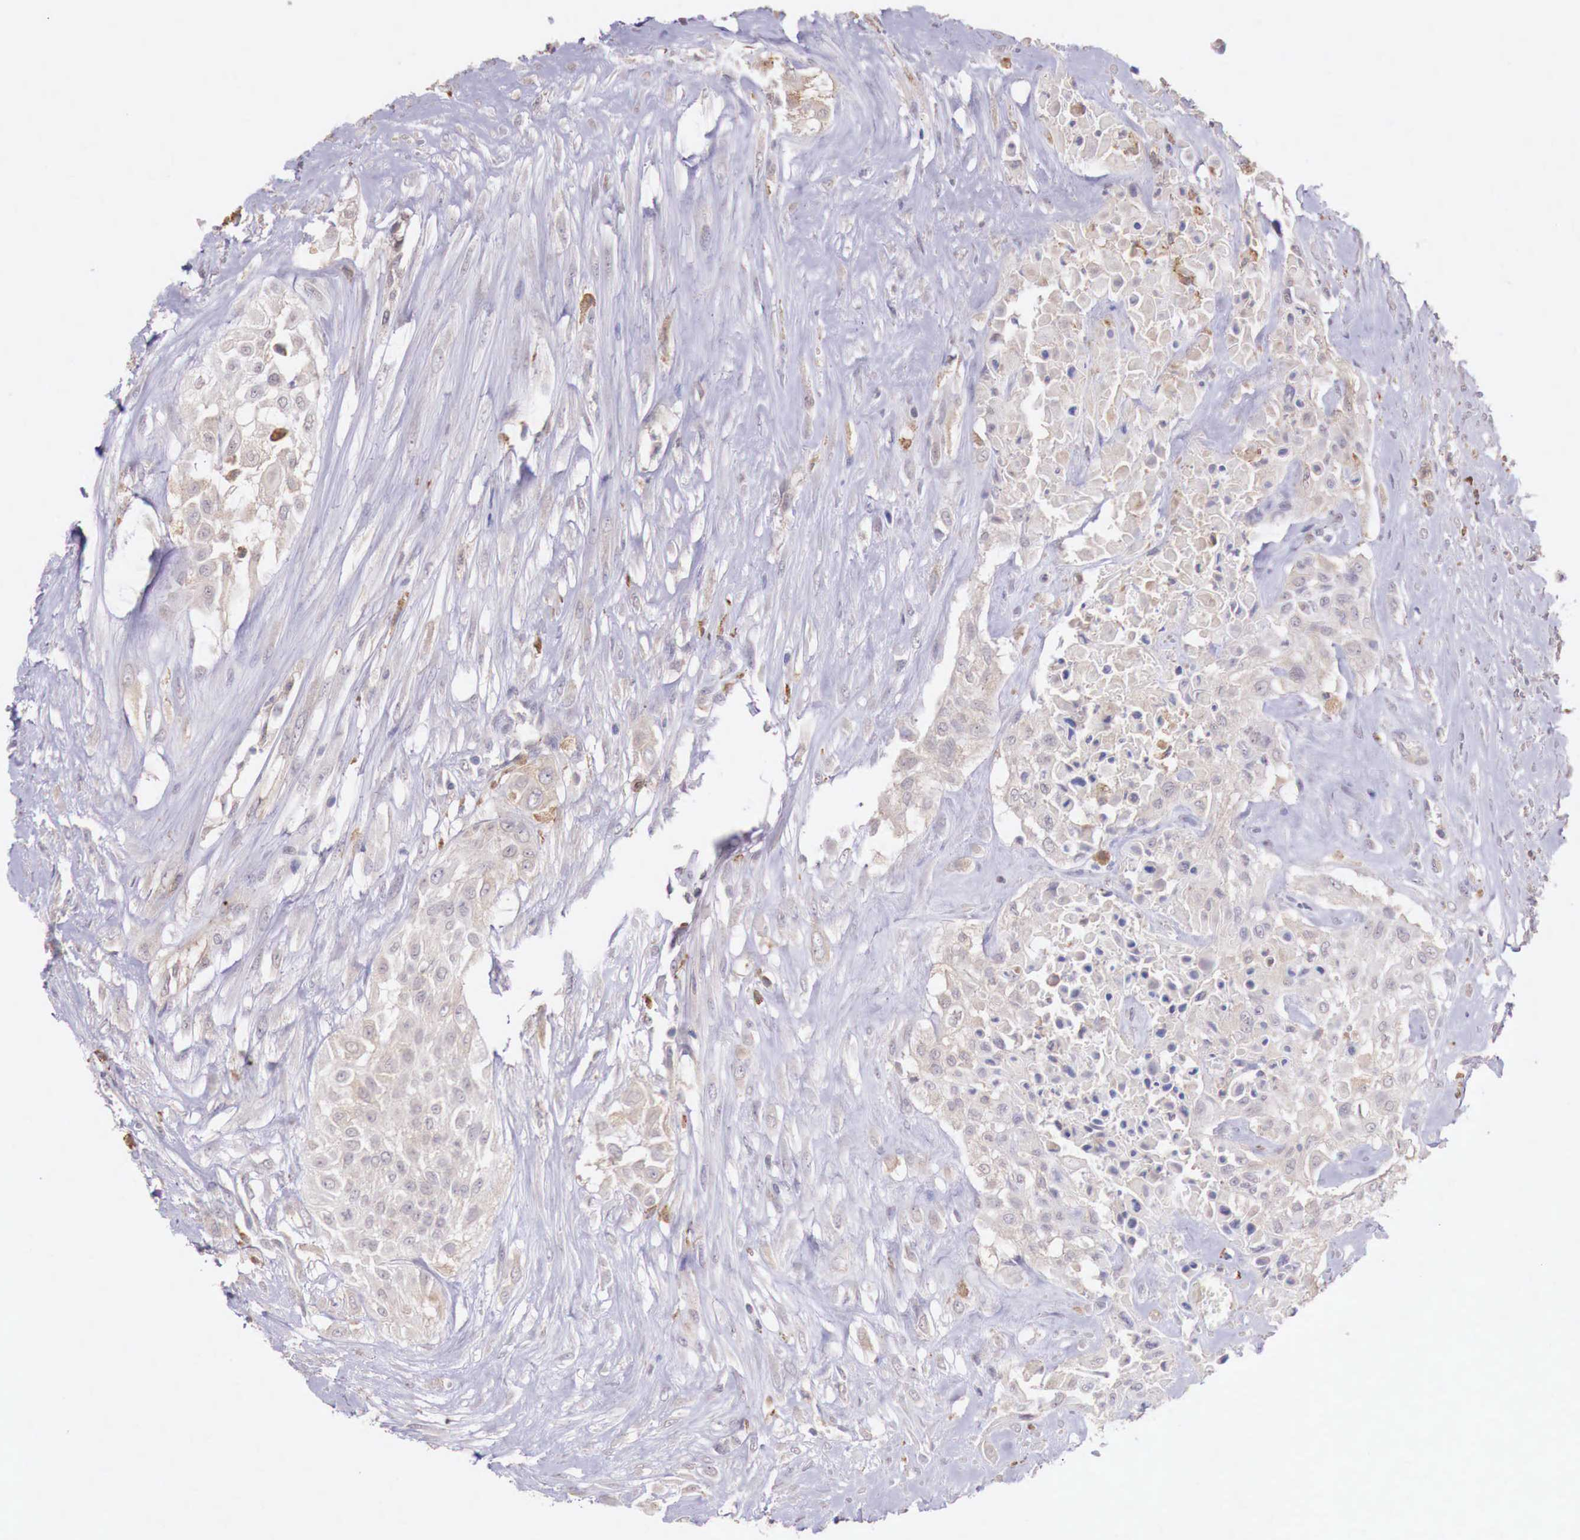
{"staining": {"intensity": "weak", "quantity": "25%-75%", "location": "cytoplasmic/membranous"}, "tissue": "urothelial cancer", "cell_type": "Tumor cells", "image_type": "cancer", "snomed": [{"axis": "morphology", "description": "Urothelial carcinoma, High grade"}, {"axis": "topography", "description": "Urinary bladder"}], "caption": "High-grade urothelial carcinoma tissue demonstrates weak cytoplasmic/membranous expression in about 25%-75% of tumor cells", "gene": "CHRDL1", "patient": {"sex": "male", "age": 57}}